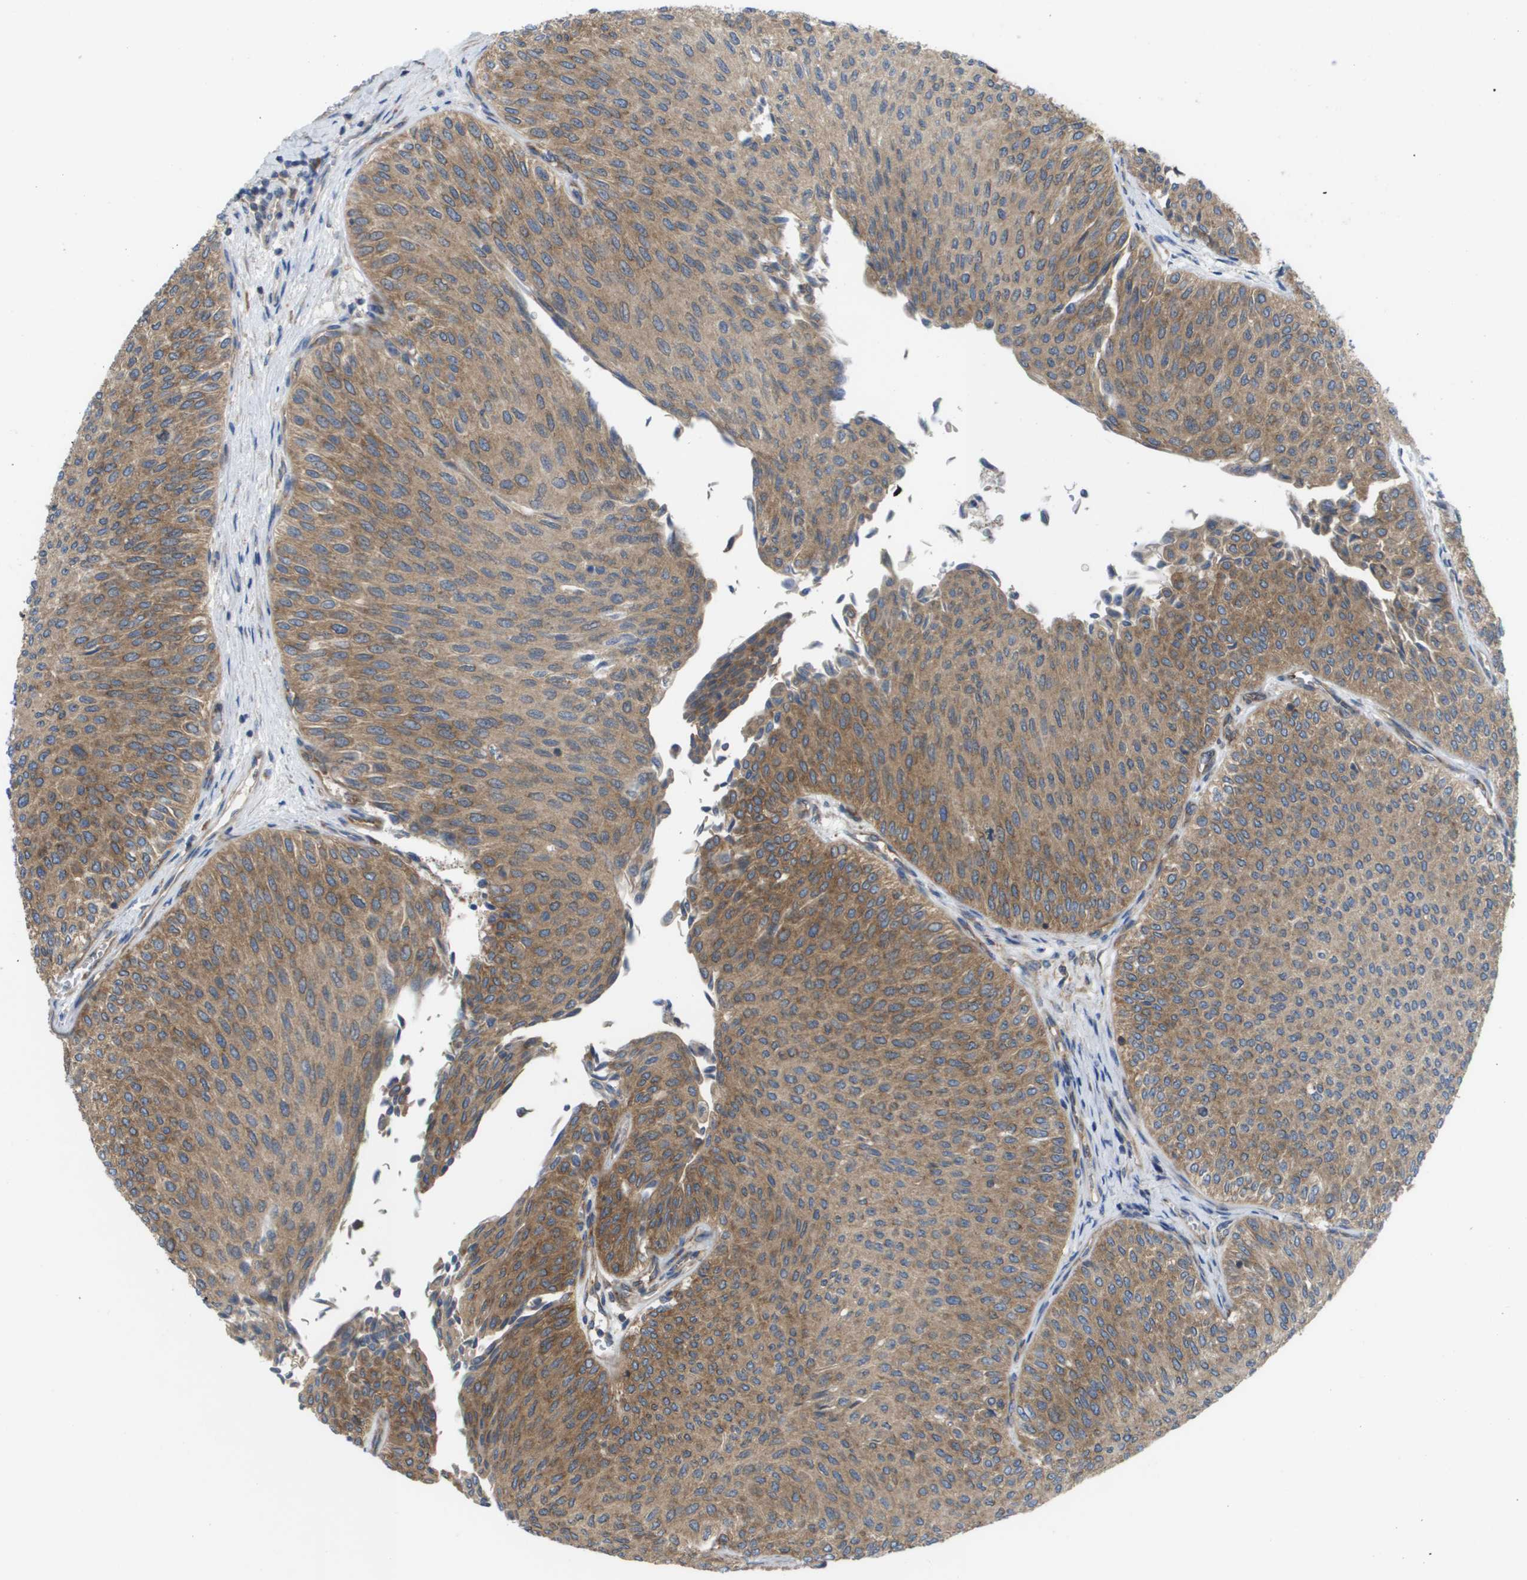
{"staining": {"intensity": "moderate", "quantity": ">75%", "location": "cytoplasmic/membranous"}, "tissue": "urothelial cancer", "cell_type": "Tumor cells", "image_type": "cancer", "snomed": [{"axis": "morphology", "description": "Urothelial carcinoma, Low grade"}, {"axis": "topography", "description": "Urinary bladder"}], "caption": "Immunohistochemical staining of urothelial carcinoma (low-grade) shows moderate cytoplasmic/membranous protein positivity in about >75% of tumor cells. Nuclei are stained in blue.", "gene": "EIF4G2", "patient": {"sex": "male", "age": 78}}